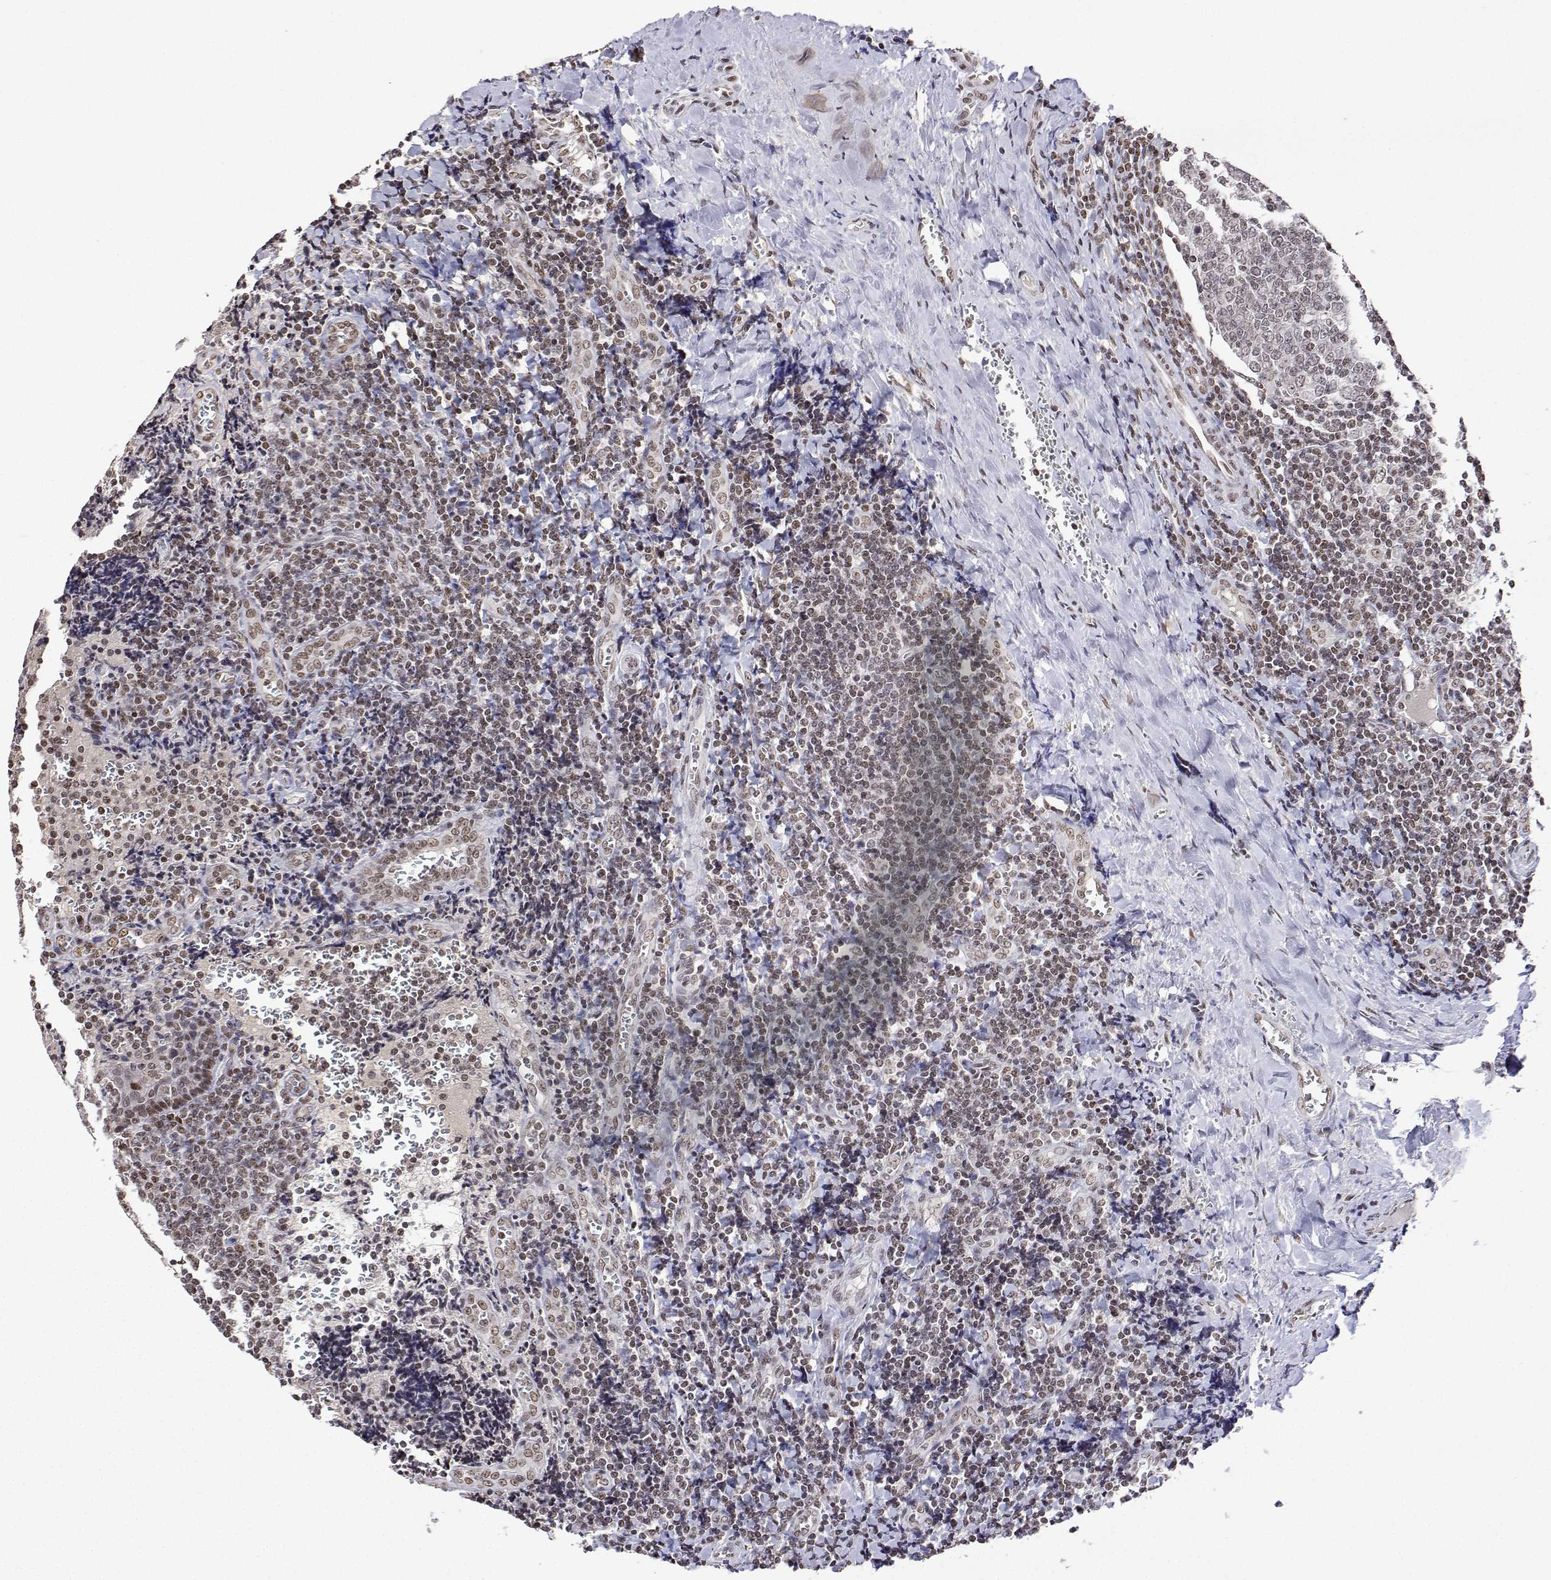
{"staining": {"intensity": "weak", "quantity": "<25%", "location": "cytoplasmic/membranous"}, "tissue": "tonsil", "cell_type": "Germinal center cells", "image_type": "normal", "snomed": [{"axis": "morphology", "description": "Normal tissue, NOS"}, {"axis": "morphology", "description": "Inflammation, NOS"}, {"axis": "topography", "description": "Tonsil"}], "caption": "This is an IHC photomicrograph of unremarkable tonsil. There is no positivity in germinal center cells.", "gene": "XPC", "patient": {"sex": "female", "age": 31}}